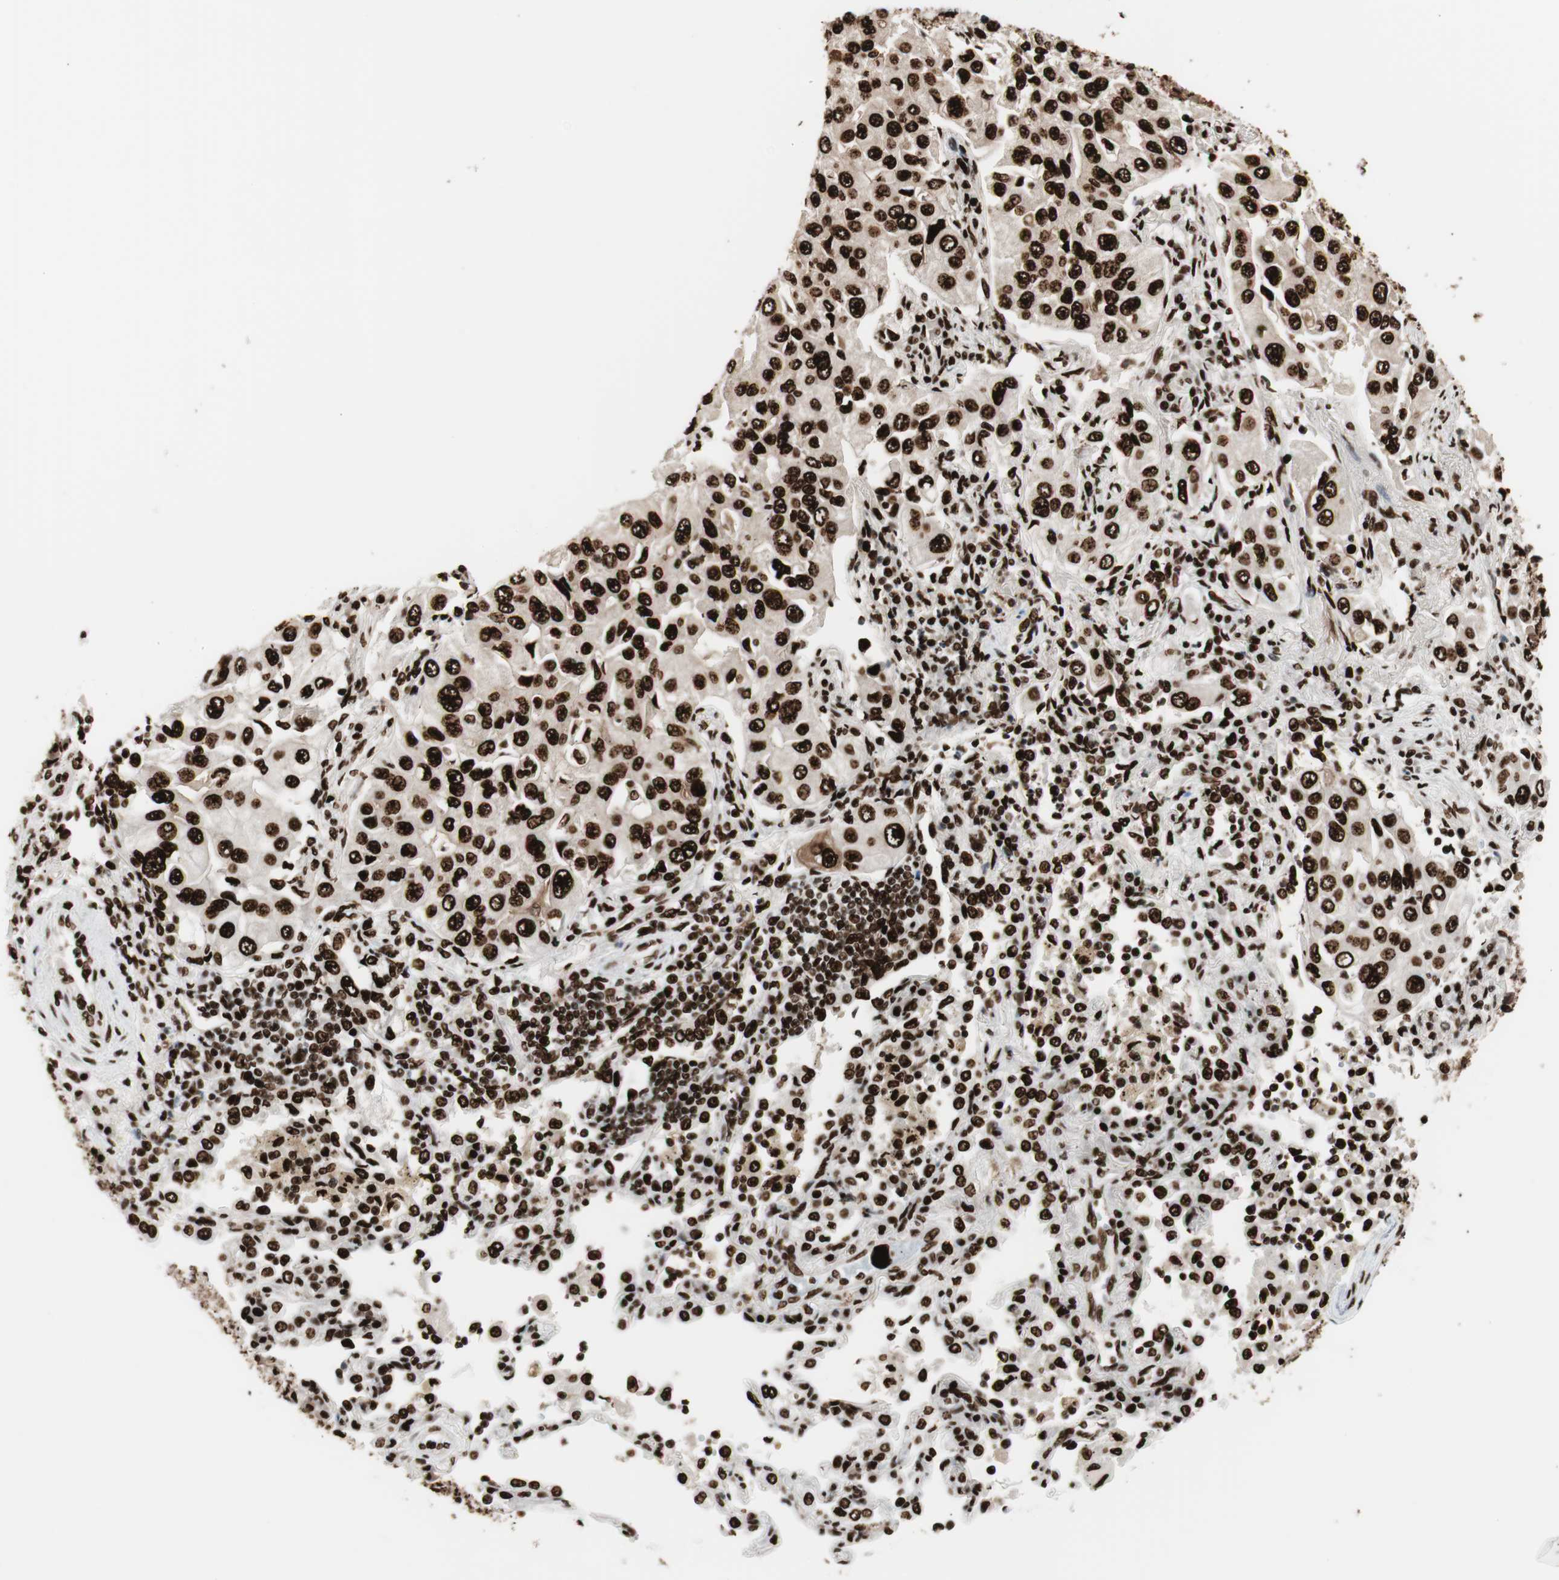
{"staining": {"intensity": "strong", "quantity": ">75%", "location": "nuclear"}, "tissue": "lung cancer", "cell_type": "Tumor cells", "image_type": "cancer", "snomed": [{"axis": "morphology", "description": "Adenocarcinoma, NOS"}, {"axis": "topography", "description": "Lung"}], "caption": "Strong nuclear positivity is appreciated in about >75% of tumor cells in adenocarcinoma (lung). The staining was performed using DAB to visualize the protein expression in brown, while the nuclei were stained in blue with hematoxylin (Magnification: 20x).", "gene": "PSME3", "patient": {"sex": "male", "age": 84}}